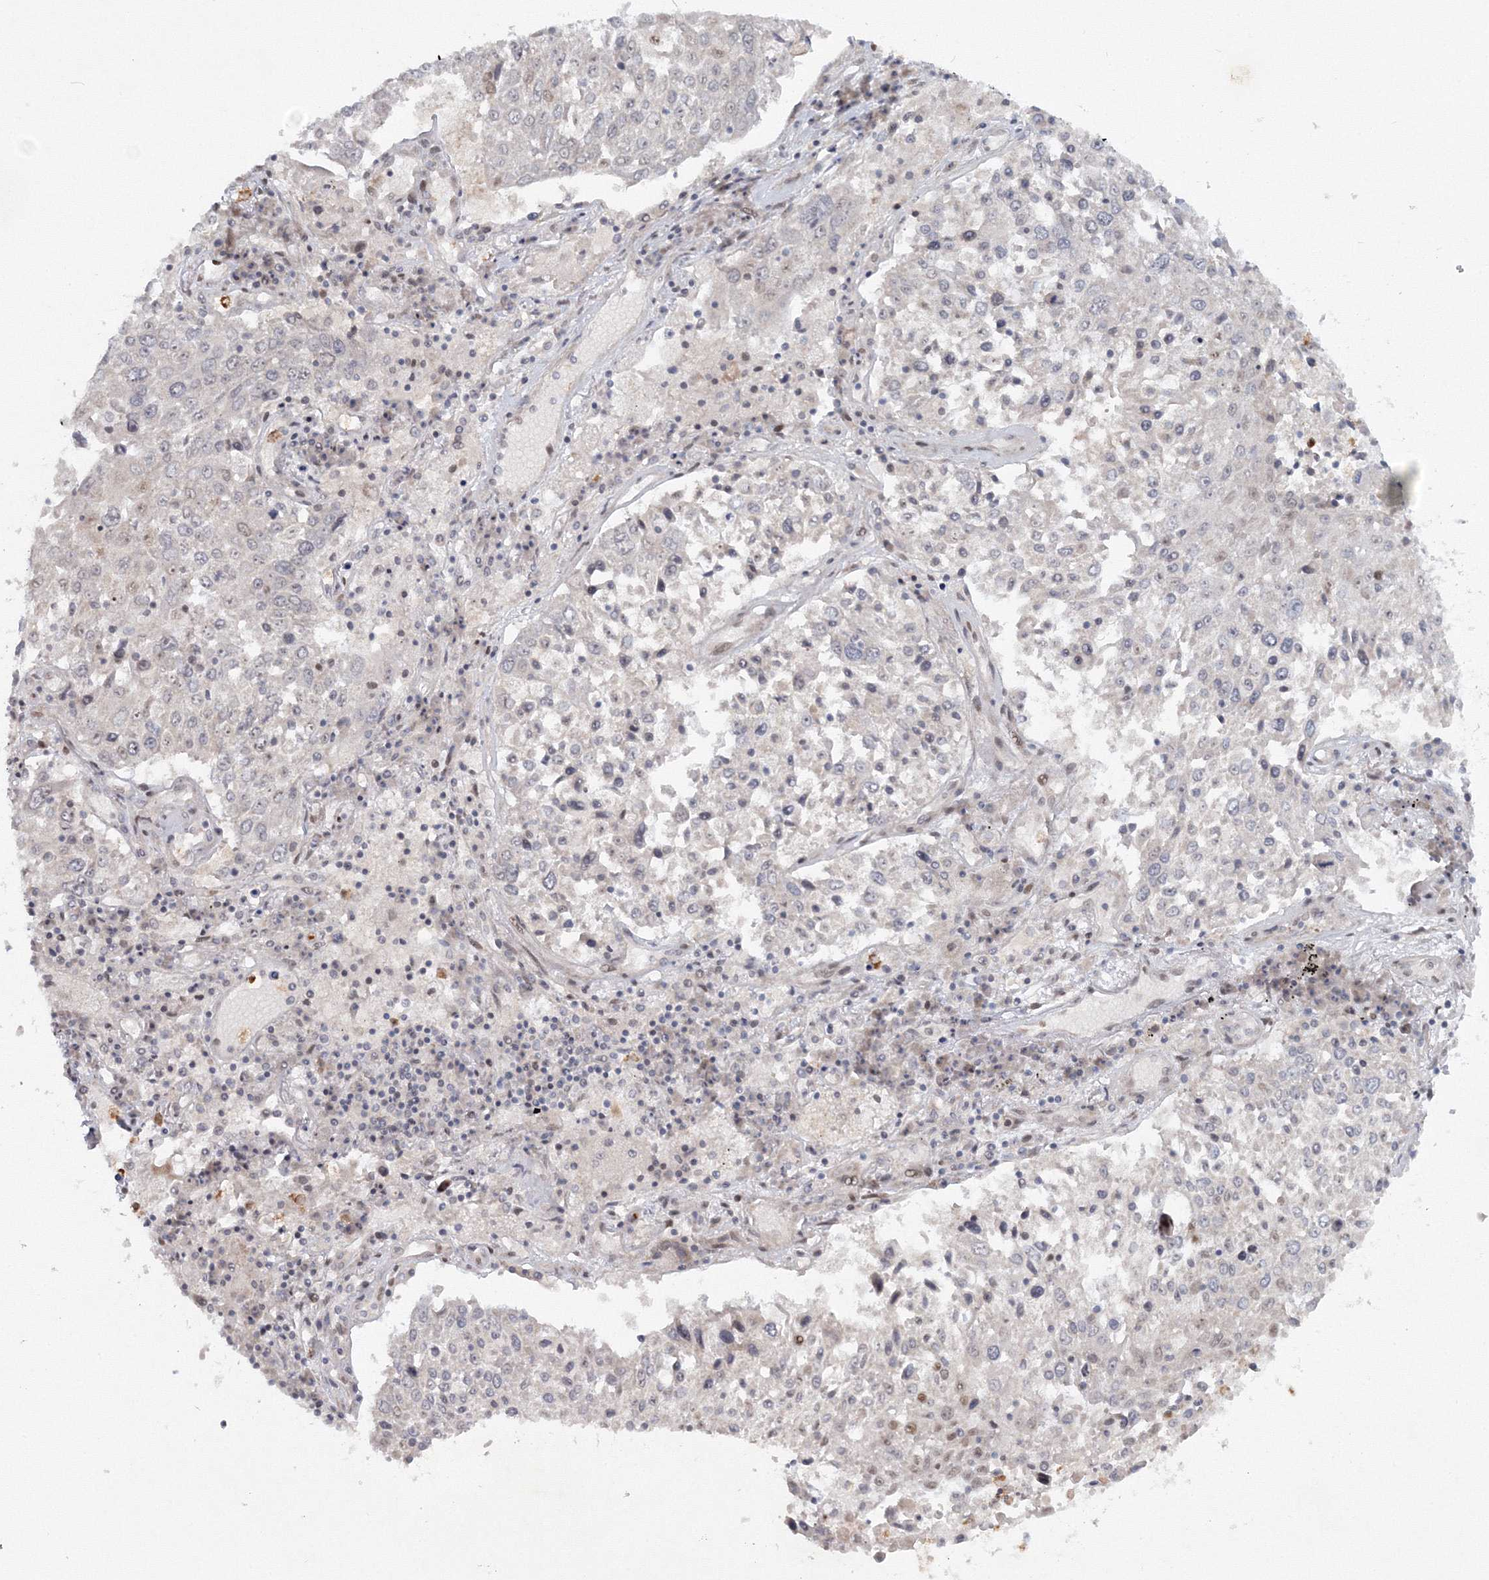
{"staining": {"intensity": "negative", "quantity": "none", "location": "none"}, "tissue": "lung cancer", "cell_type": "Tumor cells", "image_type": "cancer", "snomed": [{"axis": "morphology", "description": "Squamous cell carcinoma, NOS"}, {"axis": "topography", "description": "Lung"}], "caption": "DAB (3,3'-diaminobenzidine) immunohistochemical staining of lung cancer exhibits no significant expression in tumor cells.", "gene": "C3orf33", "patient": {"sex": "male", "age": 65}}